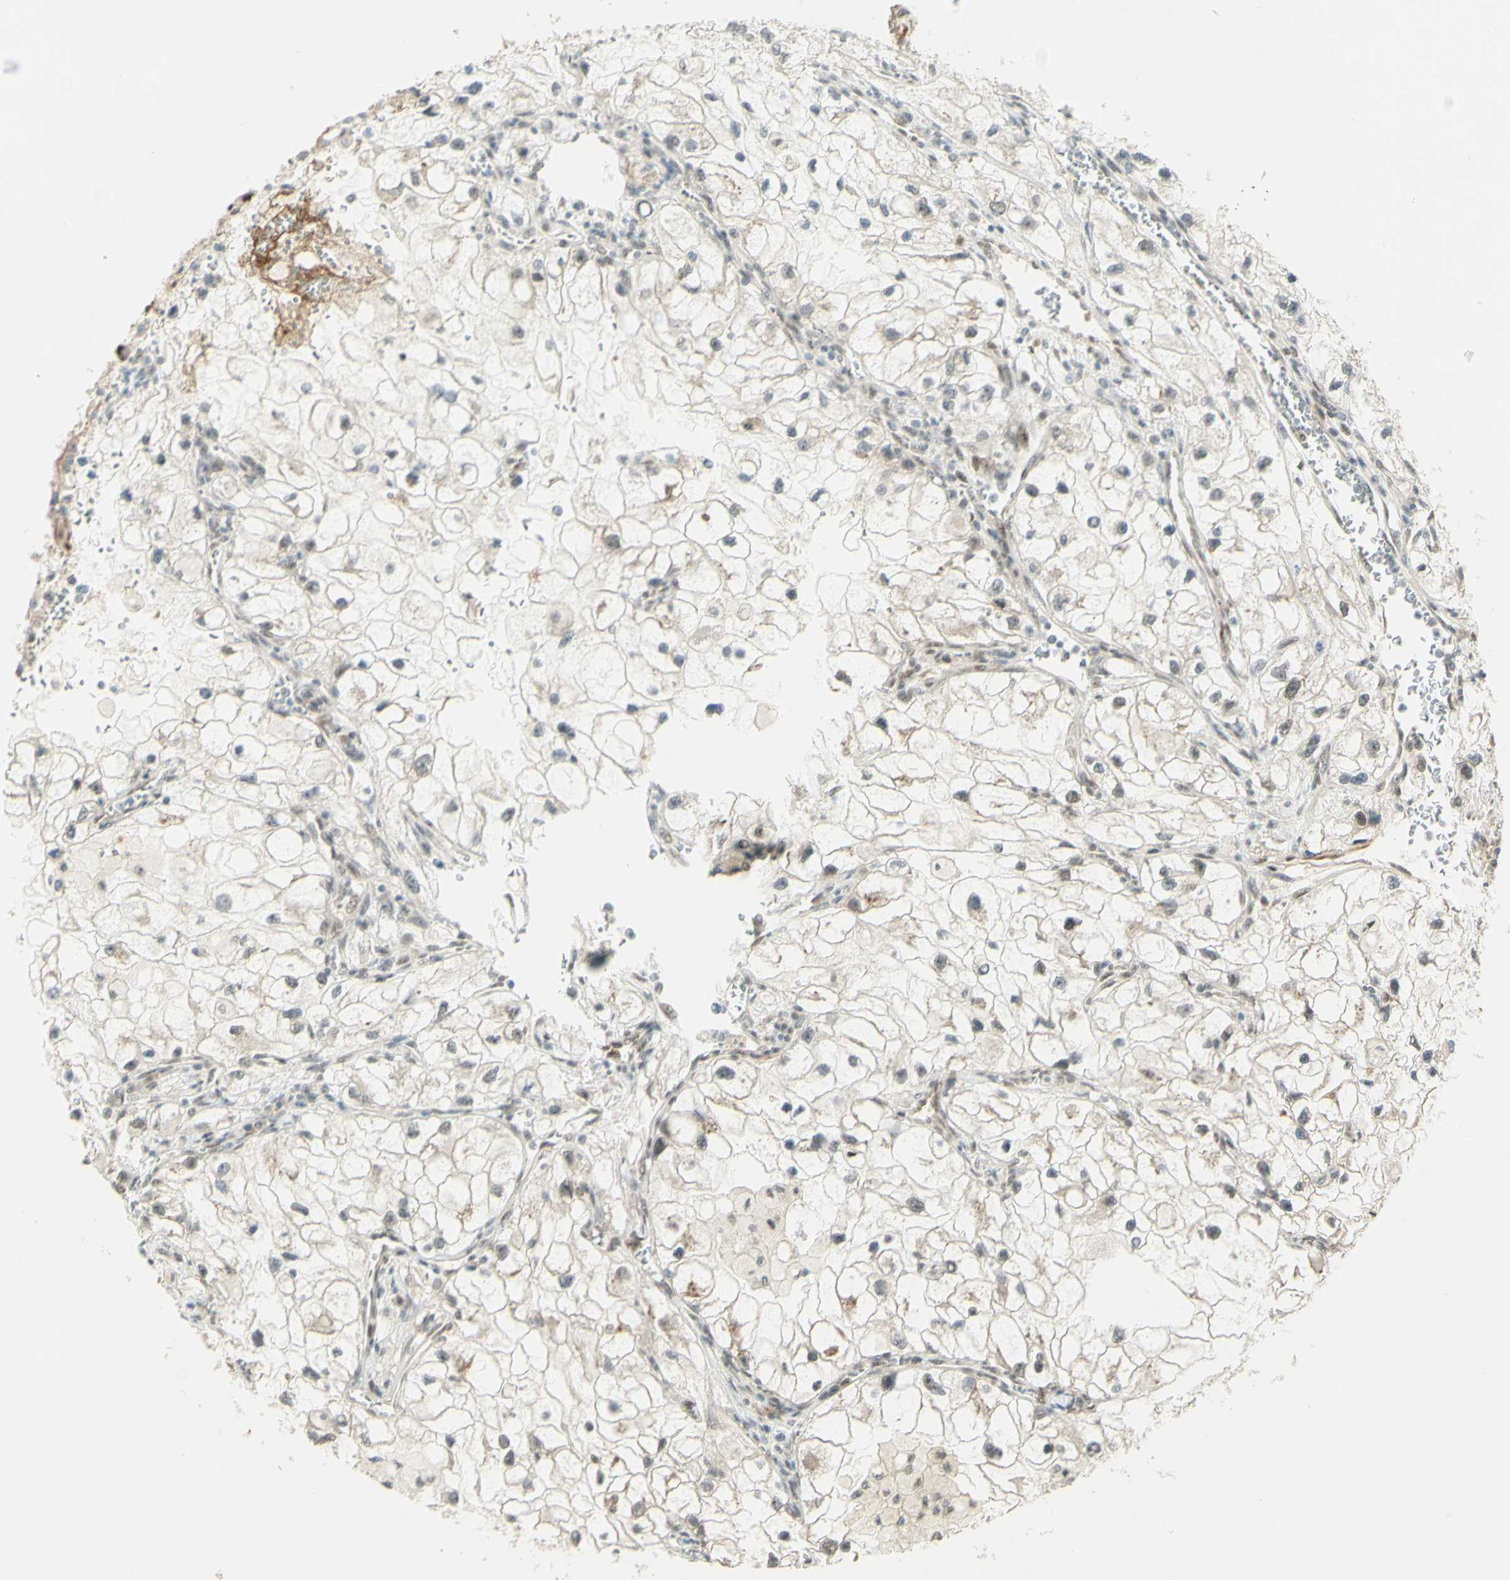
{"staining": {"intensity": "weak", "quantity": ">75%", "location": "nuclear"}, "tissue": "renal cancer", "cell_type": "Tumor cells", "image_type": "cancer", "snomed": [{"axis": "morphology", "description": "Adenocarcinoma, NOS"}, {"axis": "topography", "description": "Kidney"}], "caption": "High-power microscopy captured an IHC micrograph of renal cancer (adenocarcinoma), revealing weak nuclear positivity in about >75% of tumor cells.", "gene": "DDX1", "patient": {"sex": "female", "age": 70}}